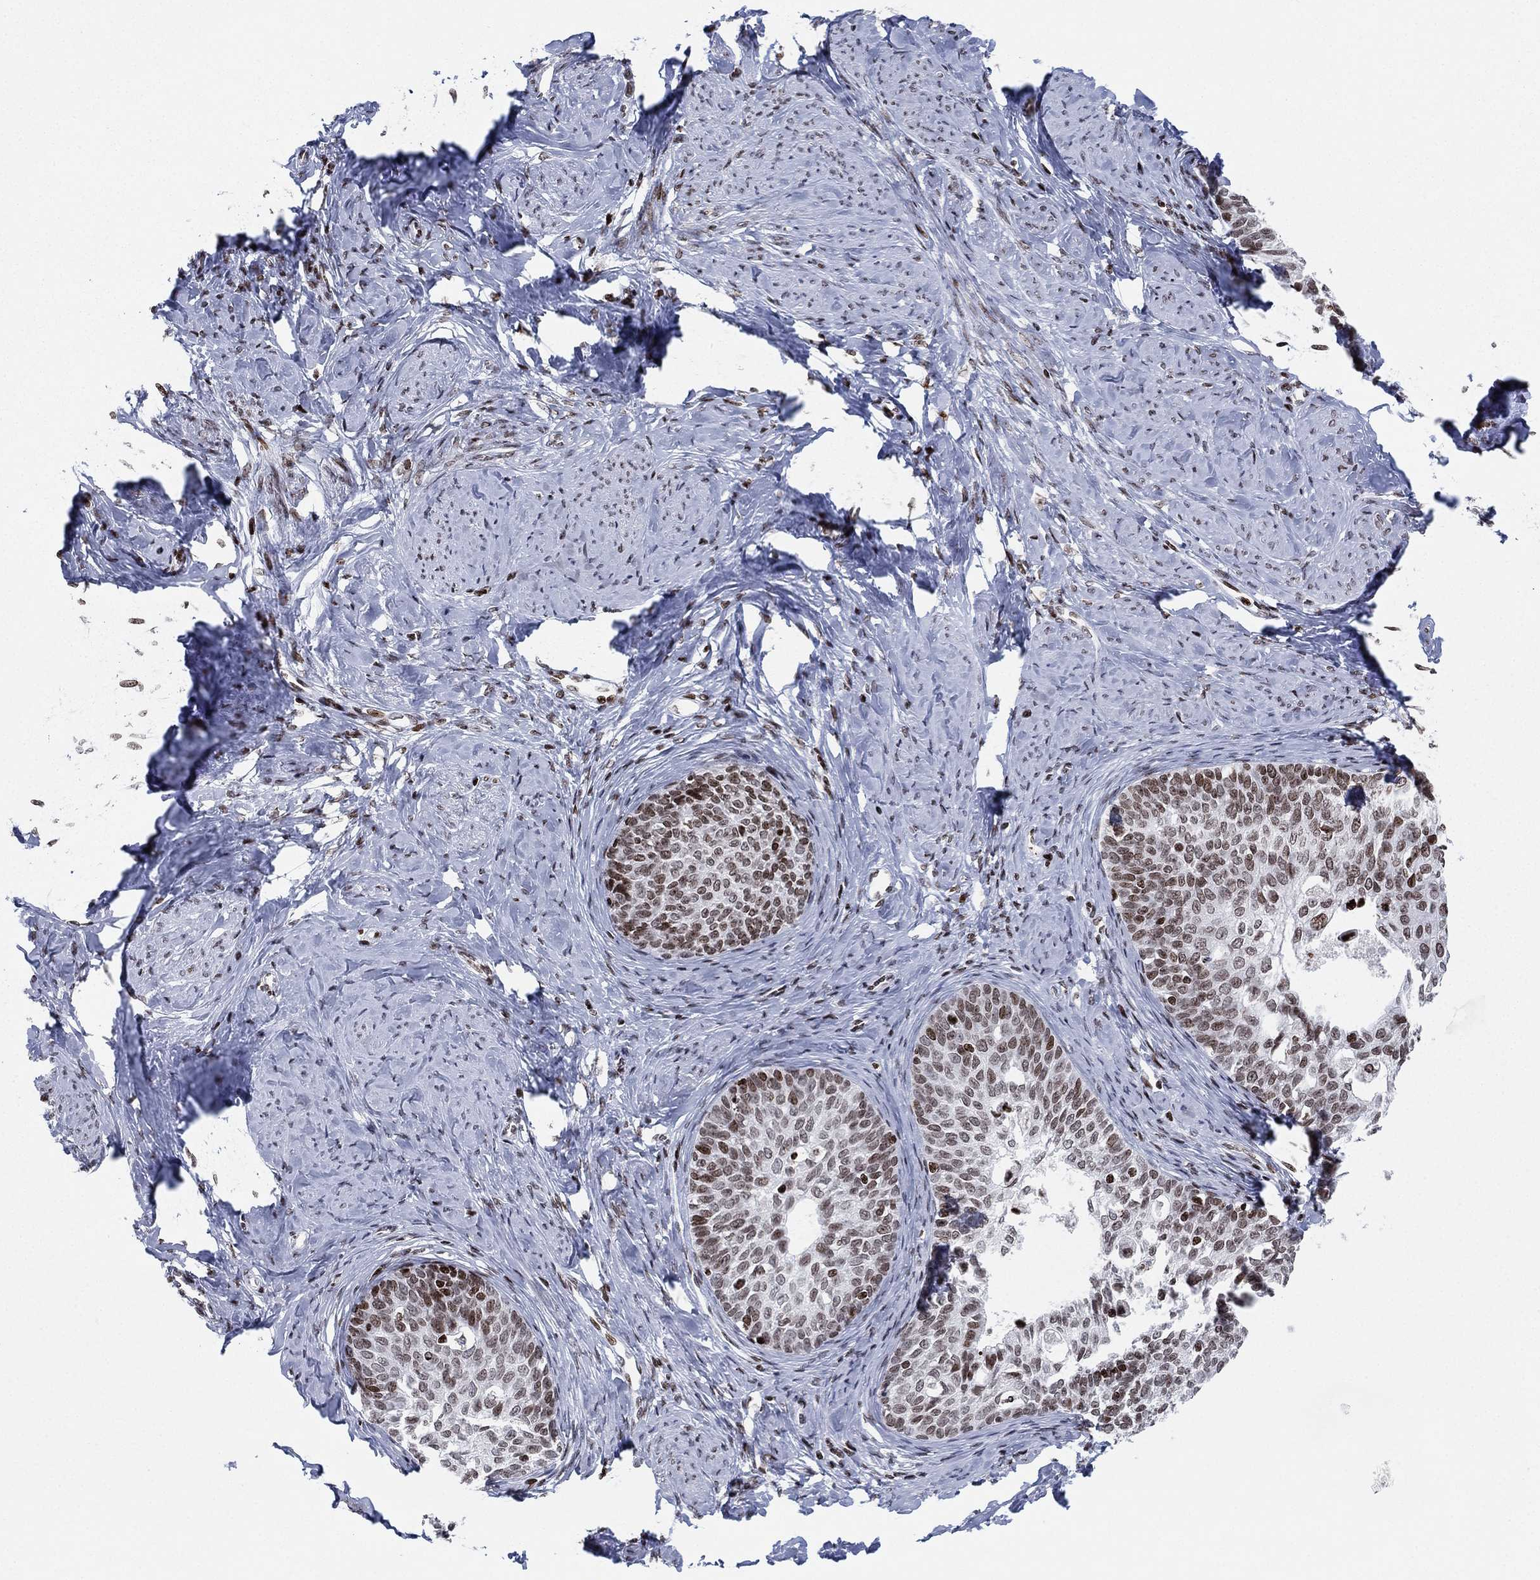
{"staining": {"intensity": "moderate", "quantity": "25%-75%", "location": "nuclear"}, "tissue": "cervical cancer", "cell_type": "Tumor cells", "image_type": "cancer", "snomed": [{"axis": "morphology", "description": "Squamous cell carcinoma, NOS"}, {"axis": "topography", "description": "Cervix"}], "caption": "Moderate nuclear staining for a protein is identified in about 25%-75% of tumor cells of squamous cell carcinoma (cervical) using immunohistochemistry (IHC).", "gene": "MFSD14A", "patient": {"sex": "female", "age": 51}}